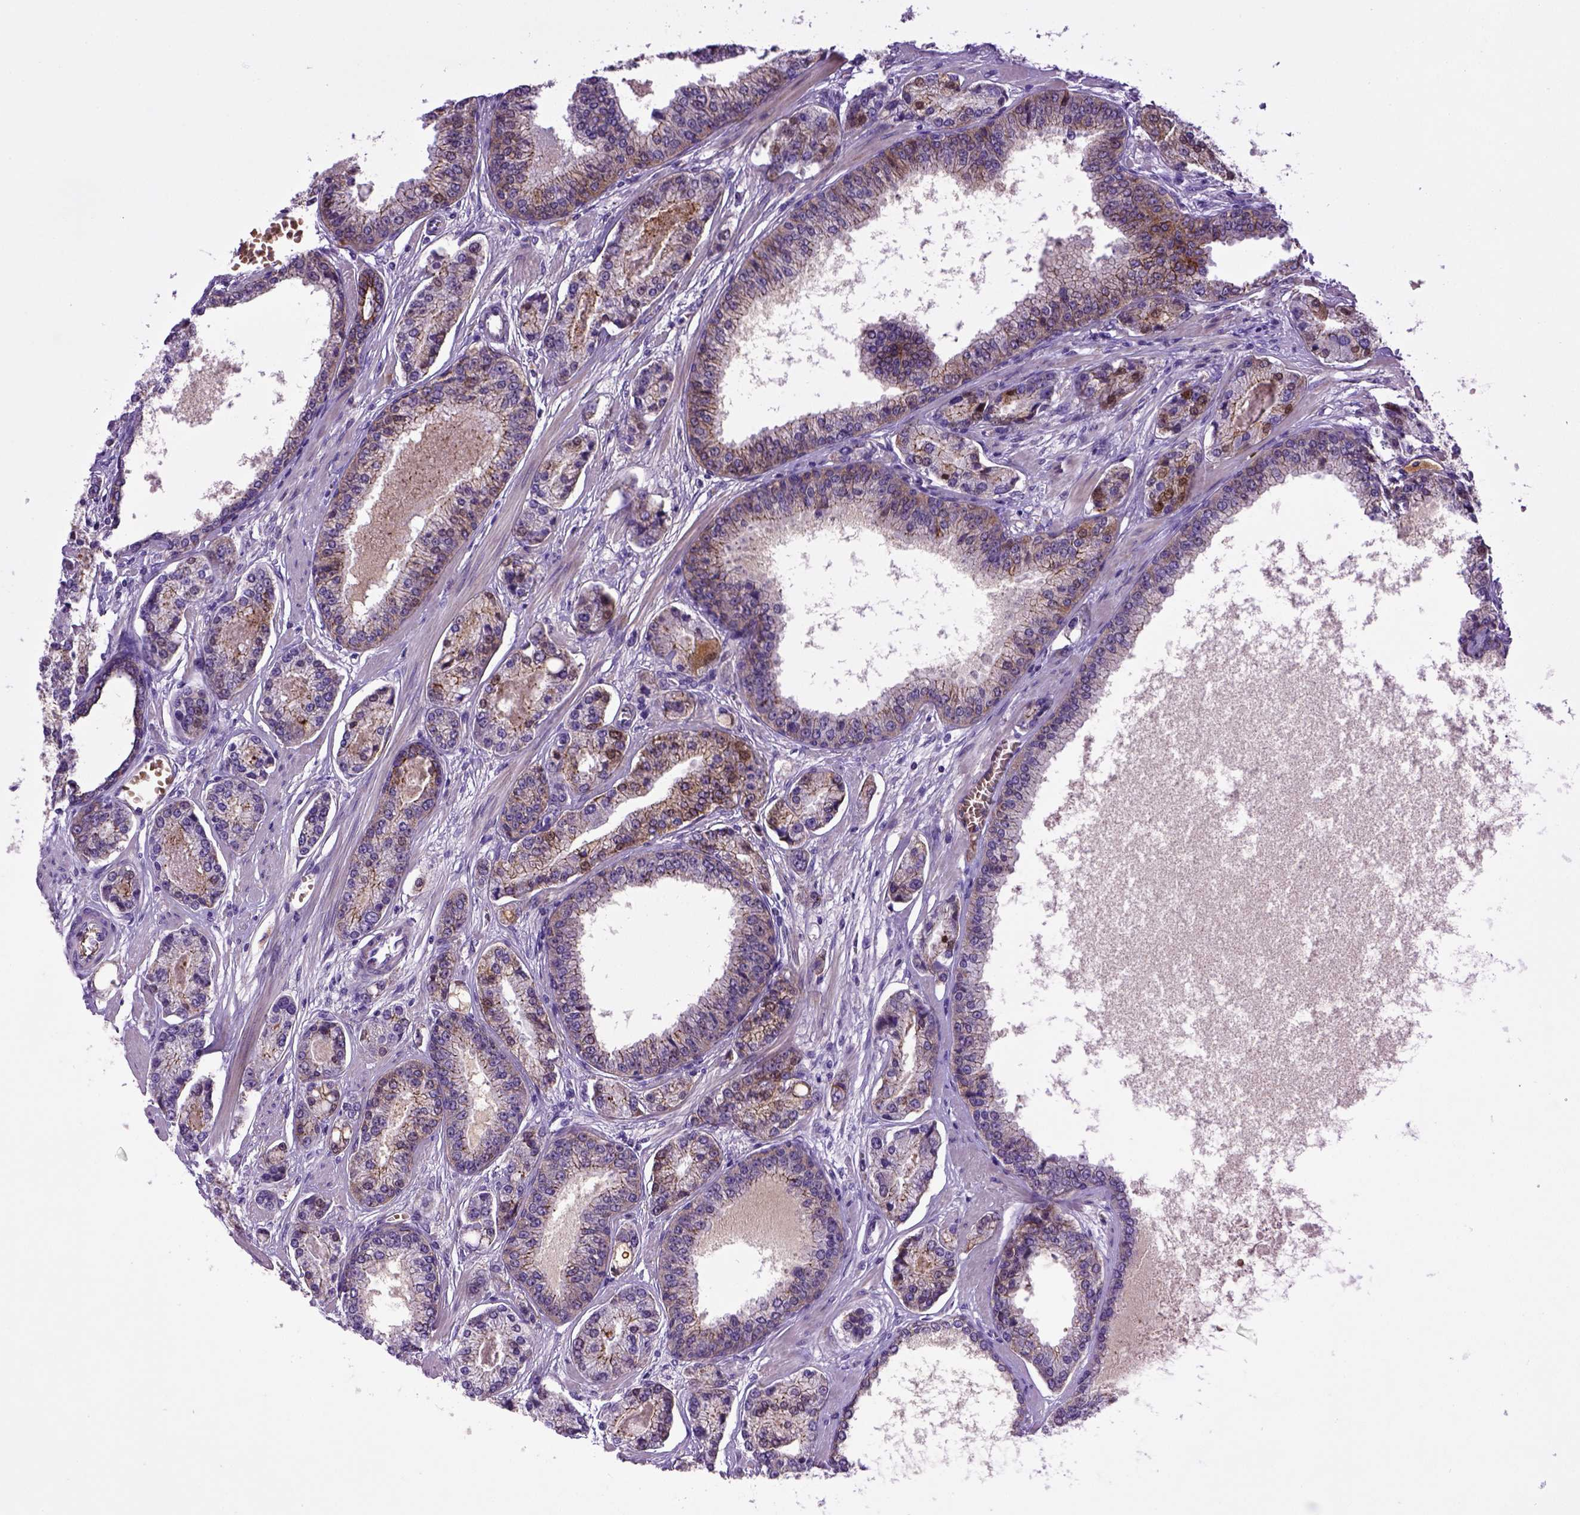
{"staining": {"intensity": "moderate", "quantity": ">75%", "location": "cytoplasmic/membranous,nuclear"}, "tissue": "prostate cancer", "cell_type": "Tumor cells", "image_type": "cancer", "snomed": [{"axis": "morphology", "description": "Adenocarcinoma, NOS"}, {"axis": "topography", "description": "Prostate"}], "caption": "Protein staining of prostate cancer (adenocarcinoma) tissue demonstrates moderate cytoplasmic/membranous and nuclear expression in approximately >75% of tumor cells.", "gene": "CDH1", "patient": {"sex": "male", "age": 64}}